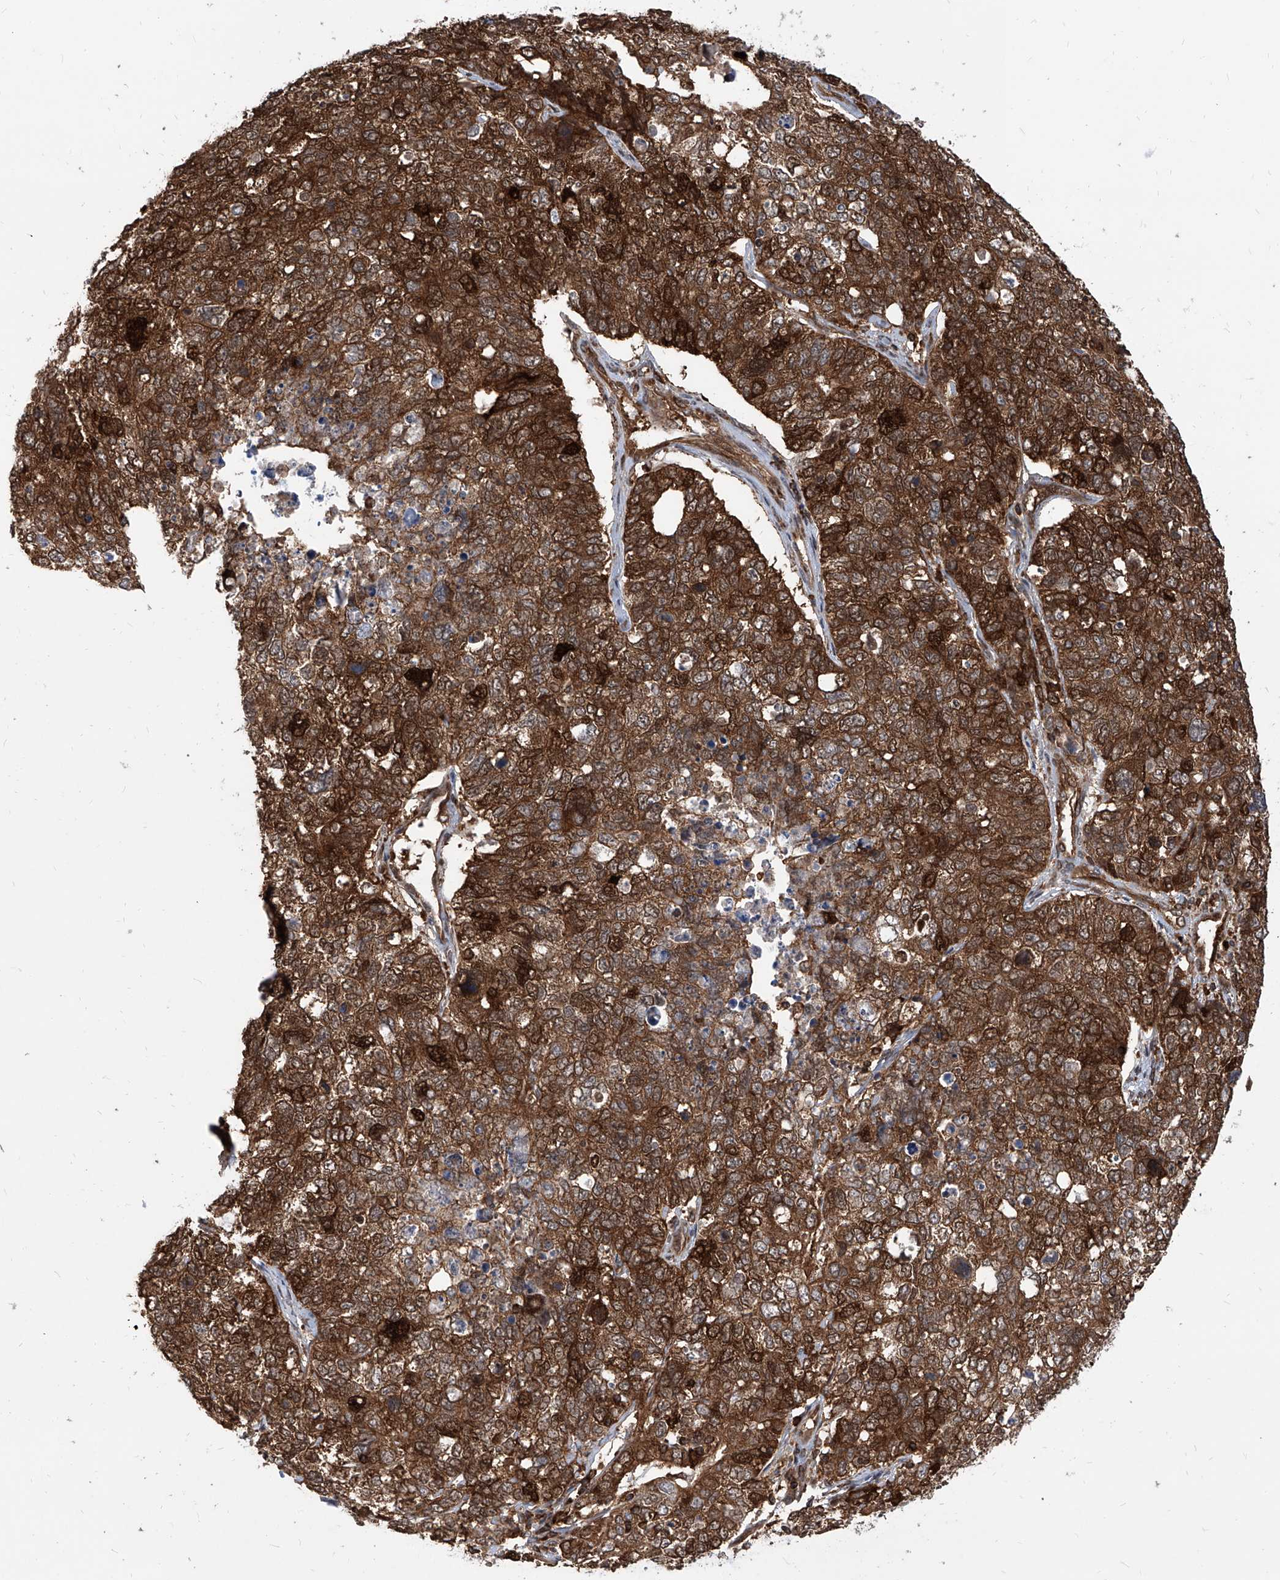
{"staining": {"intensity": "strong", "quantity": ">75%", "location": "cytoplasmic/membranous"}, "tissue": "cervical cancer", "cell_type": "Tumor cells", "image_type": "cancer", "snomed": [{"axis": "morphology", "description": "Squamous cell carcinoma, NOS"}, {"axis": "topography", "description": "Cervix"}], "caption": "An image of cervical squamous cell carcinoma stained for a protein displays strong cytoplasmic/membranous brown staining in tumor cells. (DAB (3,3'-diaminobenzidine) IHC, brown staining for protein, blue staining for nuclei).", "gene": "MAGED2", "patient": {"sex": "female", "age": 63}}